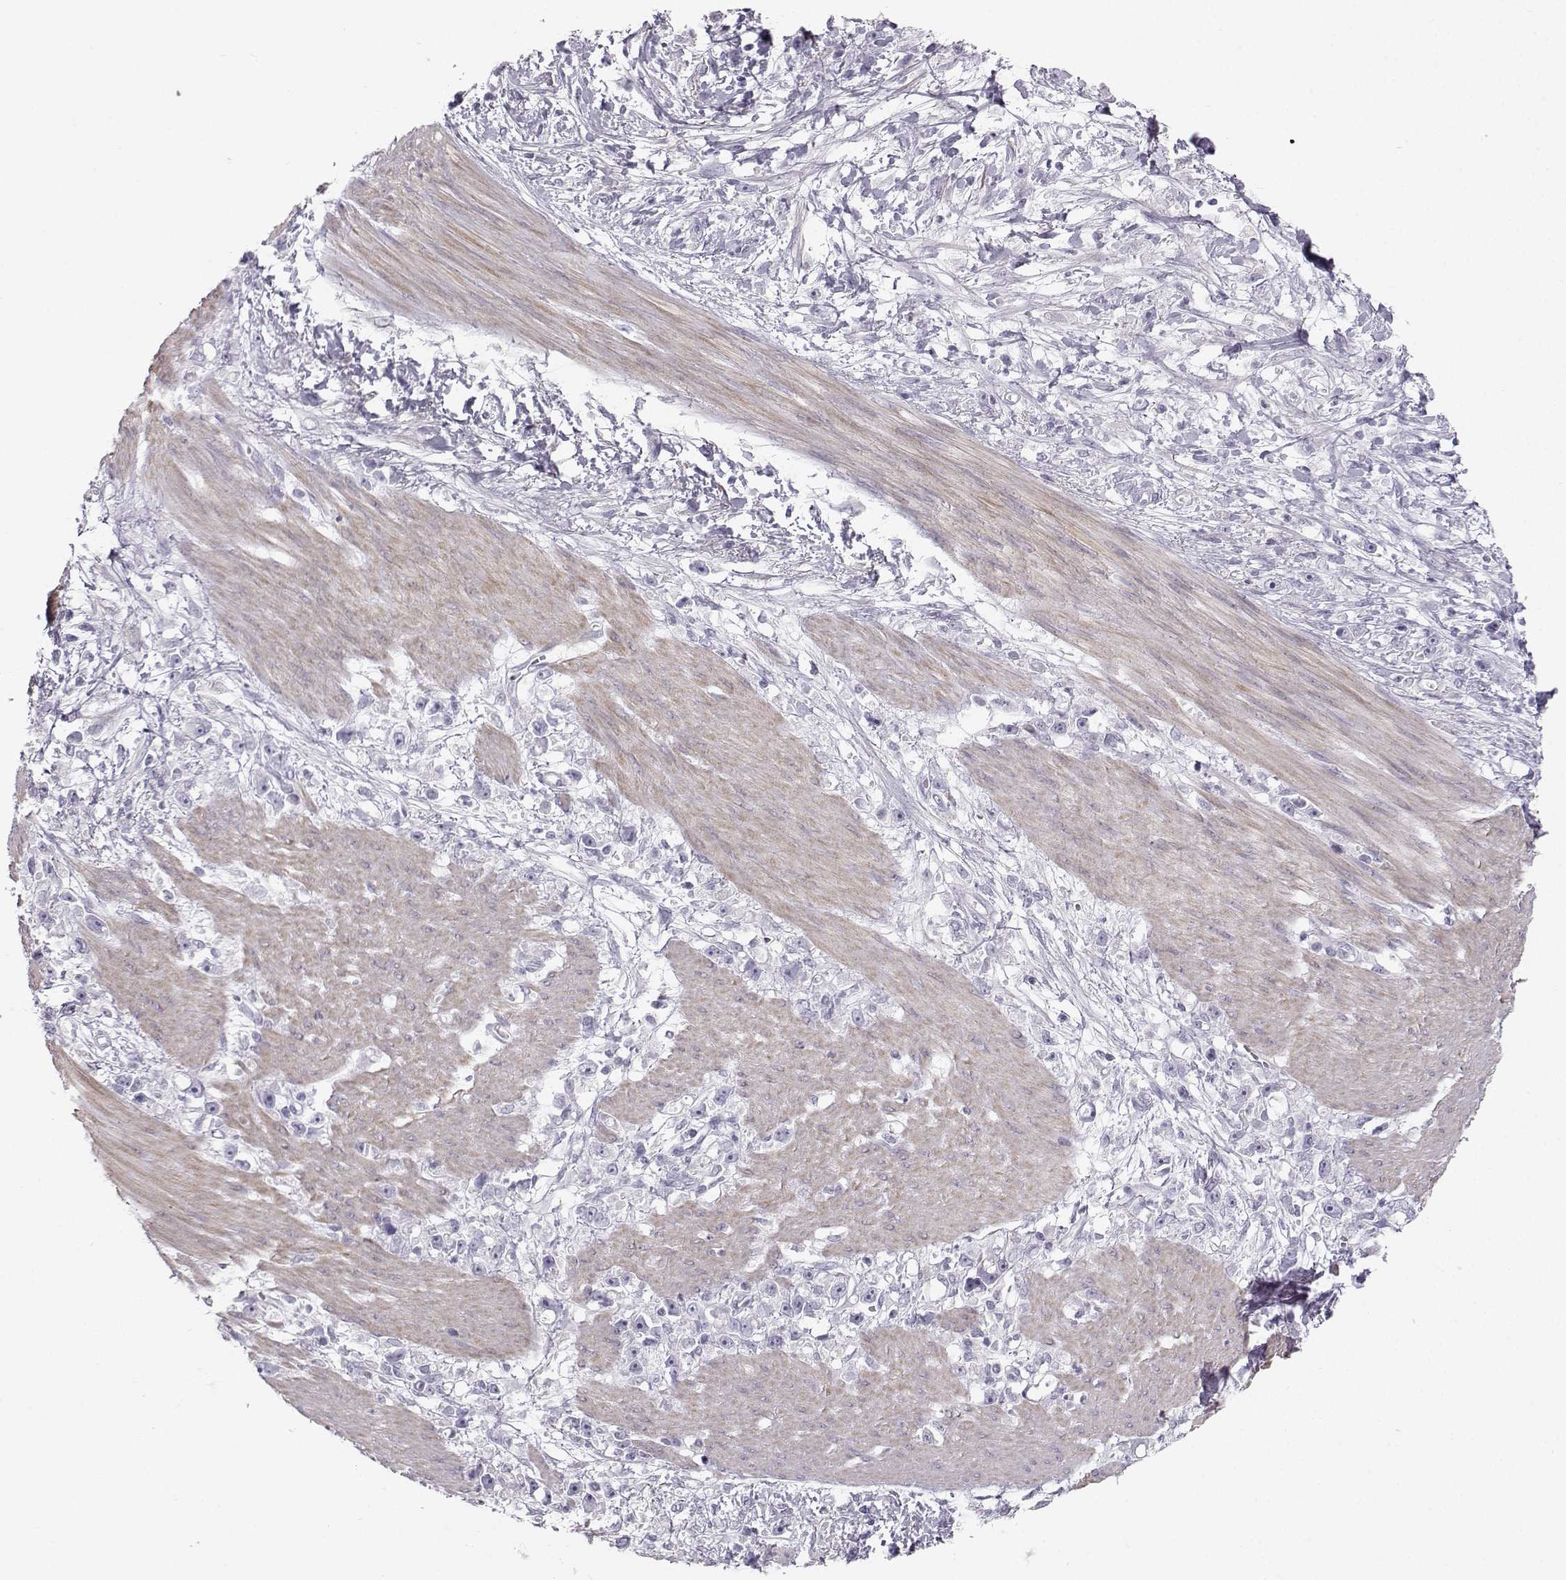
{"staining": {"intensity": "negative", "quantity": "none", "location": "none"}, "tissue": "stomach cancer", "cell_type": "Tumor cells", "image_type": "cancer", "snomed": [{"axis": "morphology", "description": "Adenocarcinoma, NOS"}, {"axis": "topography", "description": "Stomach"}], "caption": "Immunohistochemistry (IHC) of stomach adenocarcinoma reveals no expression in tumor cells.", "gene": "CASR", "patient": {"sex": "female", "age": 59}}